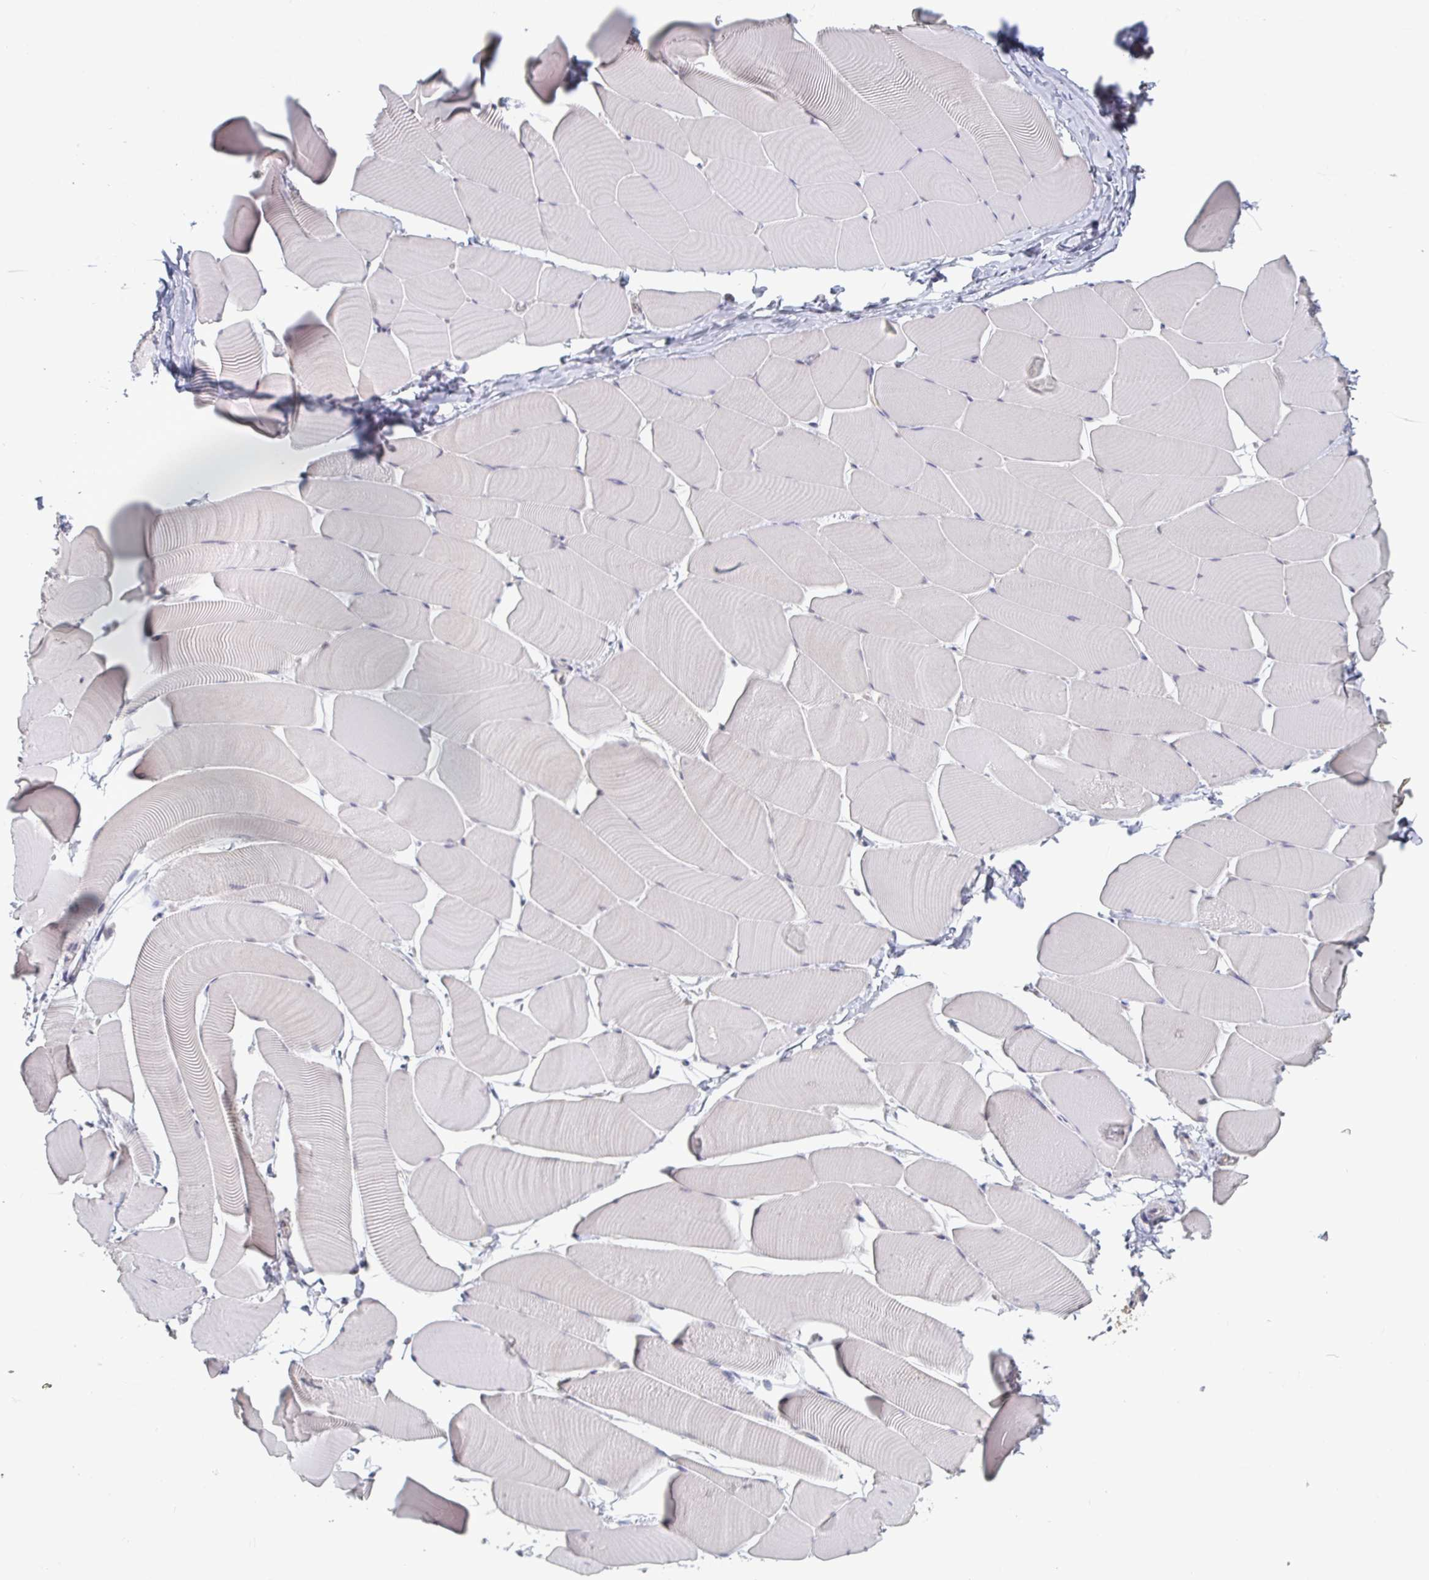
{"staining": {"intensity": "negative", "quantity": "none", "location": "none"}, "tissue": "skeletal muscle", "cell_type": "Myocytes", "image_type": "normal", "snomed": [{"axis": "morphology", "description": "Normal tissue, NOS"}, {"axis": "topography", "description": "Skeletal muscle"}], "caption": "Immunohistochemistry (IHC) photomicrograph of benign skeletal muscle: human skeletal muscle stained with DAB exhibits no significant protein staining in myocytes. (Stains: DAB (3,3'-diaminobenzidine) immunohistochemistry with hematoxylin counter stain, Microscopy: brightfield microscopy at high magnification).", "gene": "LIX1", "patient": {"sex": "male", "age": 25}}